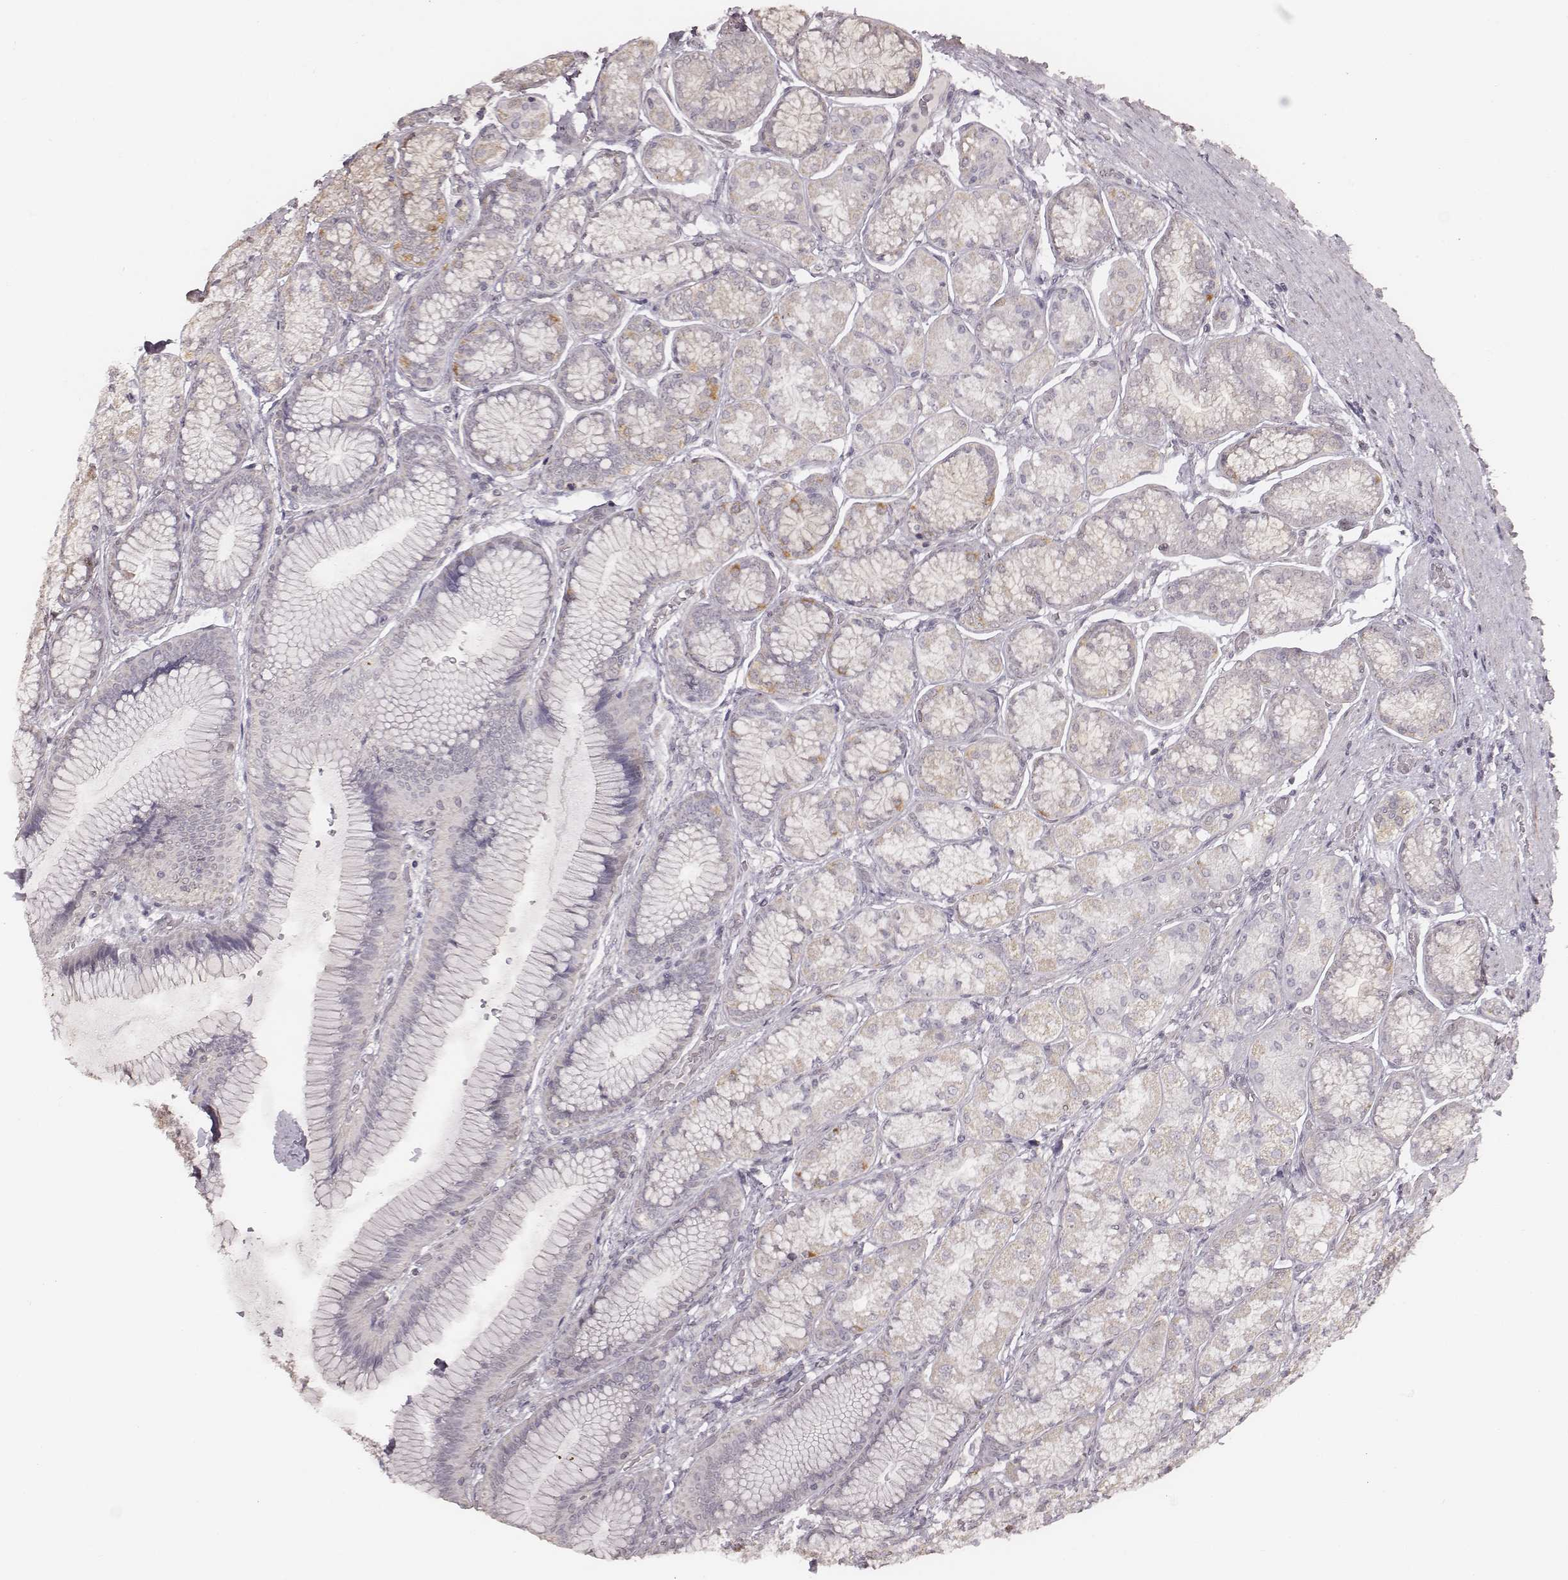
{"staining": {"intensity": "weak", "quantity": "<25%", "location": "cytoplasmic/membranous"}, "tissue": "stomach", "cell_type": "Glandular cells", "image_type": "normal", "snomed": [{"axis": "morphology", "description": "Normal tissue, NOS"}, {"axis": "morphology", "description": "Adenocarcinoma, NOS"}, {"axis": "morphology", "description": "Adenocarcinoma, High grade"}, {"axis": "topography", "description": "Stomach, upper"}, {"axis": "topography", "description": "Stomach"}], "caption": "DAB immunohistochemical staining of unremarkable human stomach exhibits no significant staining in glandular cells.", "gene": "SLC7A4", "patient": {"sex": "female", "age": 65}}